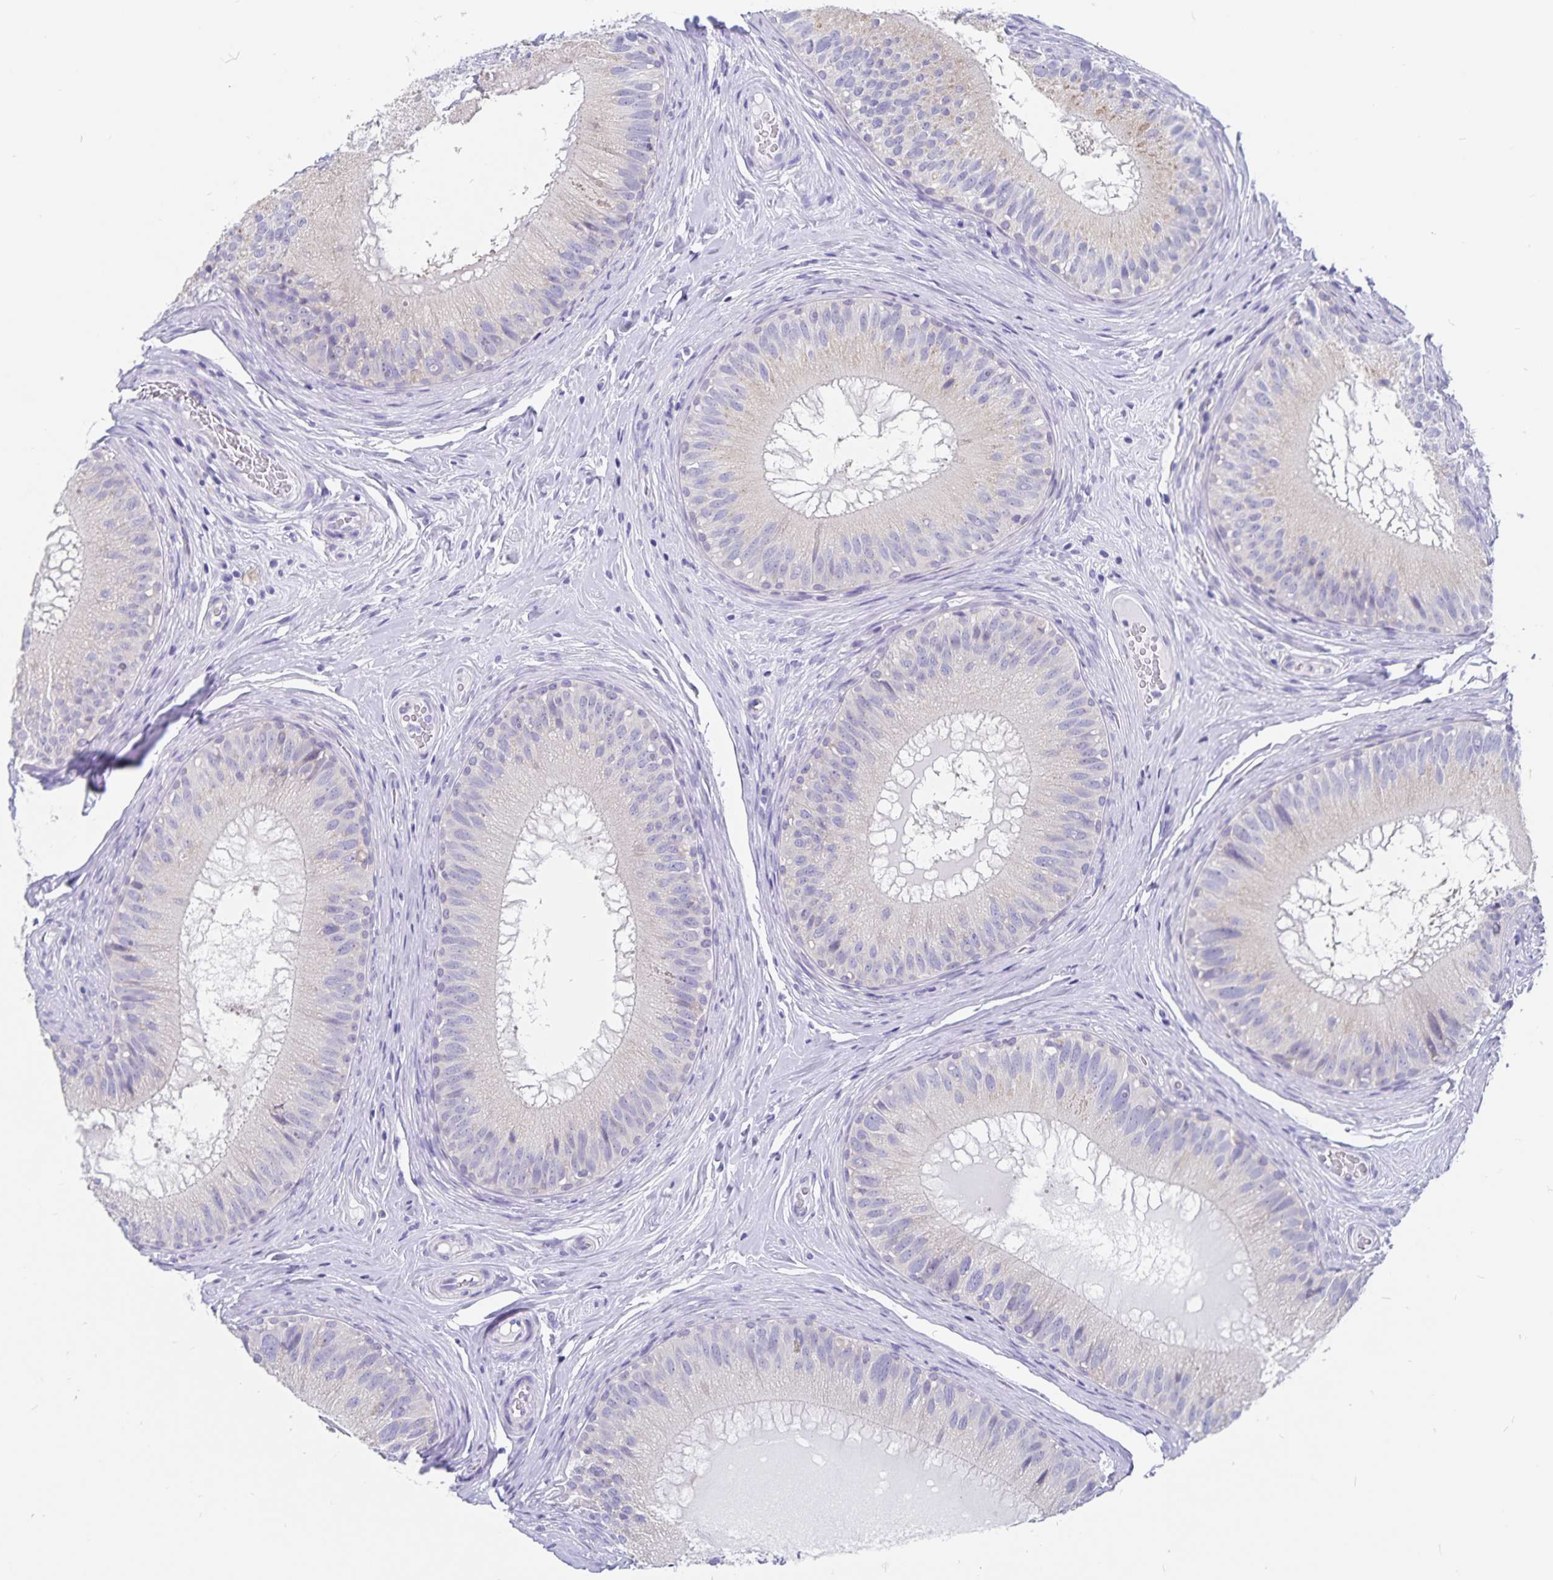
{"staining": {"intensity": "negative", "quantity": "none", "location": "none"}, "tissue": "epididymis", "cell_type": "Glandular cells", "image_type": "normal", "snomed": [{"axis": "morphology", "description": "Normal tissue, NOS"}, {"axis": "topography", "description": "Epididymis"}], "caption": "IHC of unremarkable epididymis demonstrates no positivity in glandular cells.", "gene": "SNTN", "patient": {"sex": "male", "age": 34}}